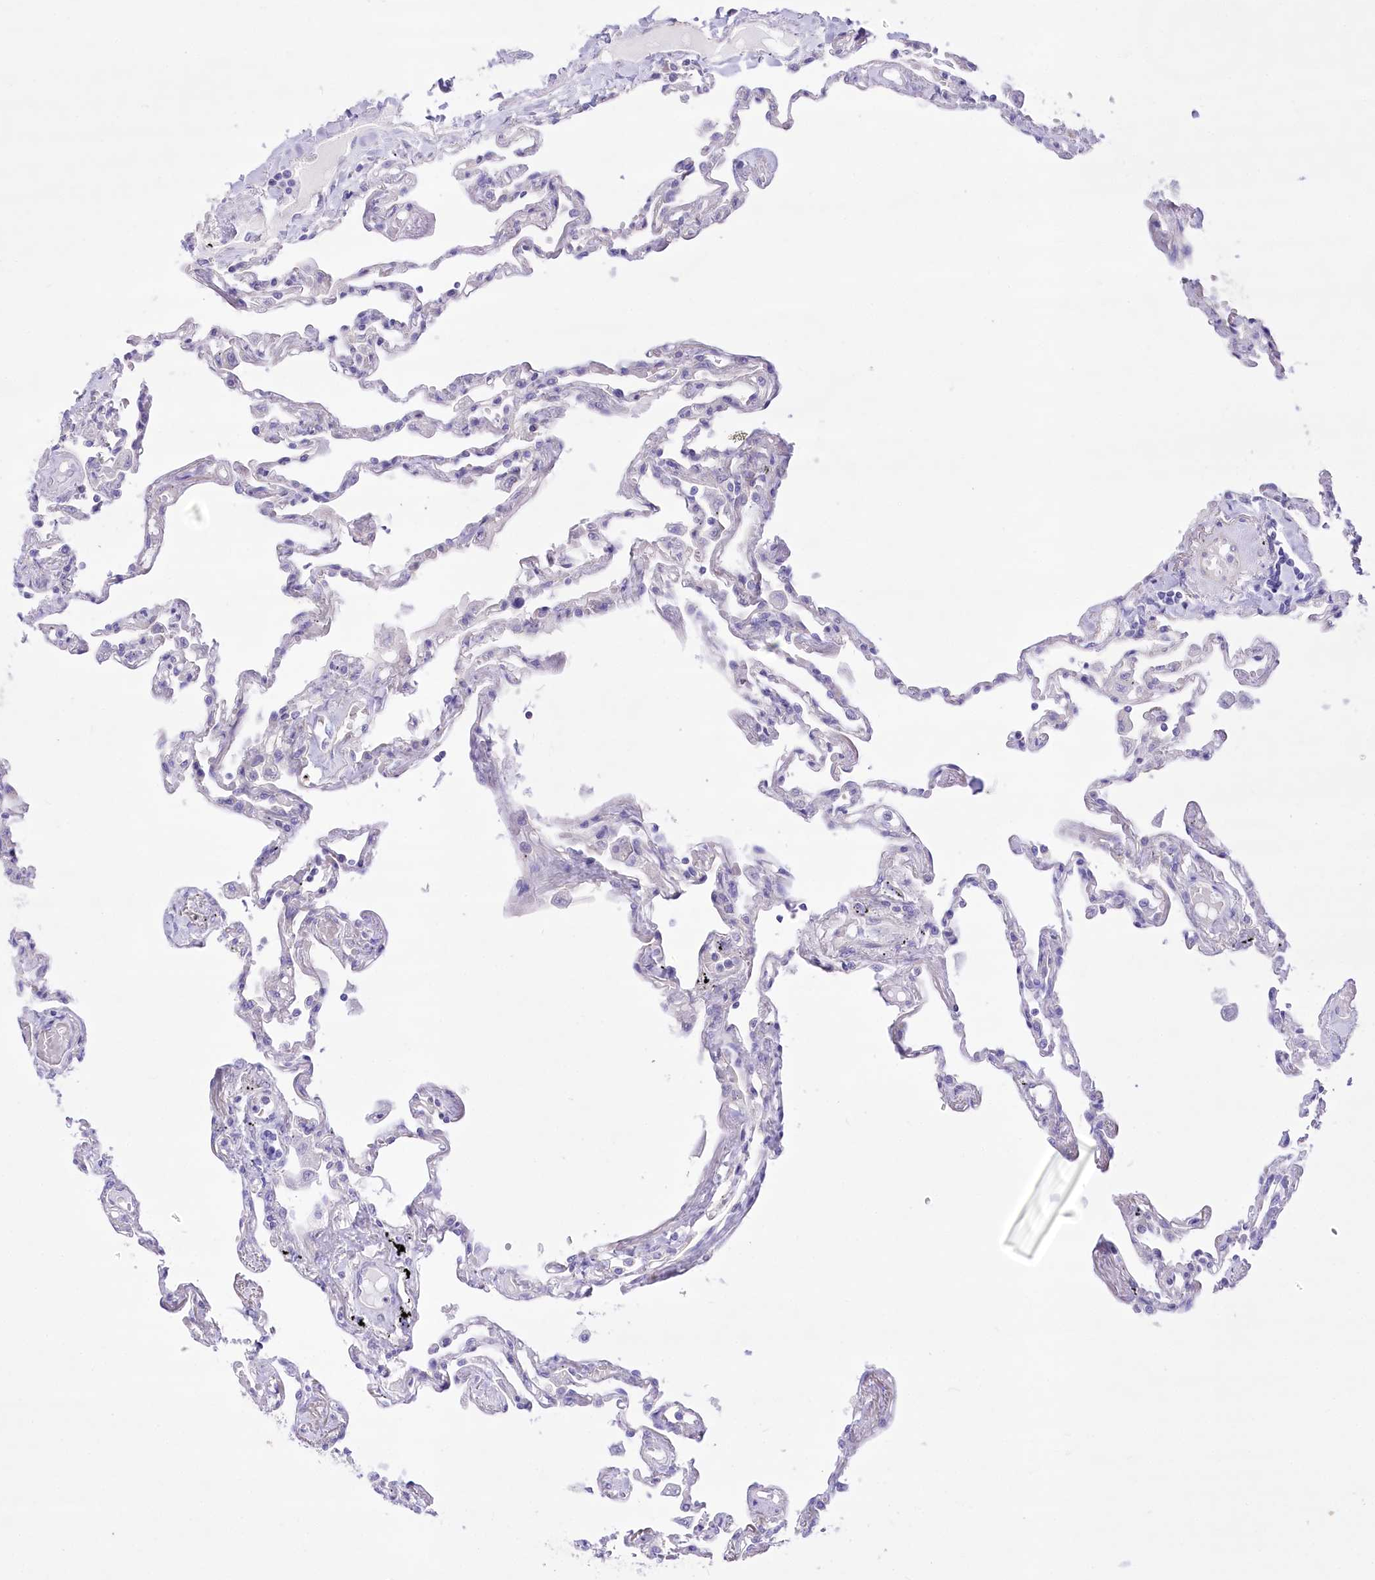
{"staining": {"intensity": "negative", "quantity": "none", "location": "none"}, "tissue": "lung", "cell_type": "Alveolar cells", "image_type": "normal", "snomed": [{"axis": "morphology", "description": "Normal tissue, NOS"}, {"axis": "topography", "description": "Lung"}], "caption": "IHC histopathology image of normal lung: lung stained with DAB (3,3'-diaminobenzidine) reveals no significant protein positivity in alveolar cells.", "gene": "LRRC34", "patient": {"sex": "female", "age": 67}}